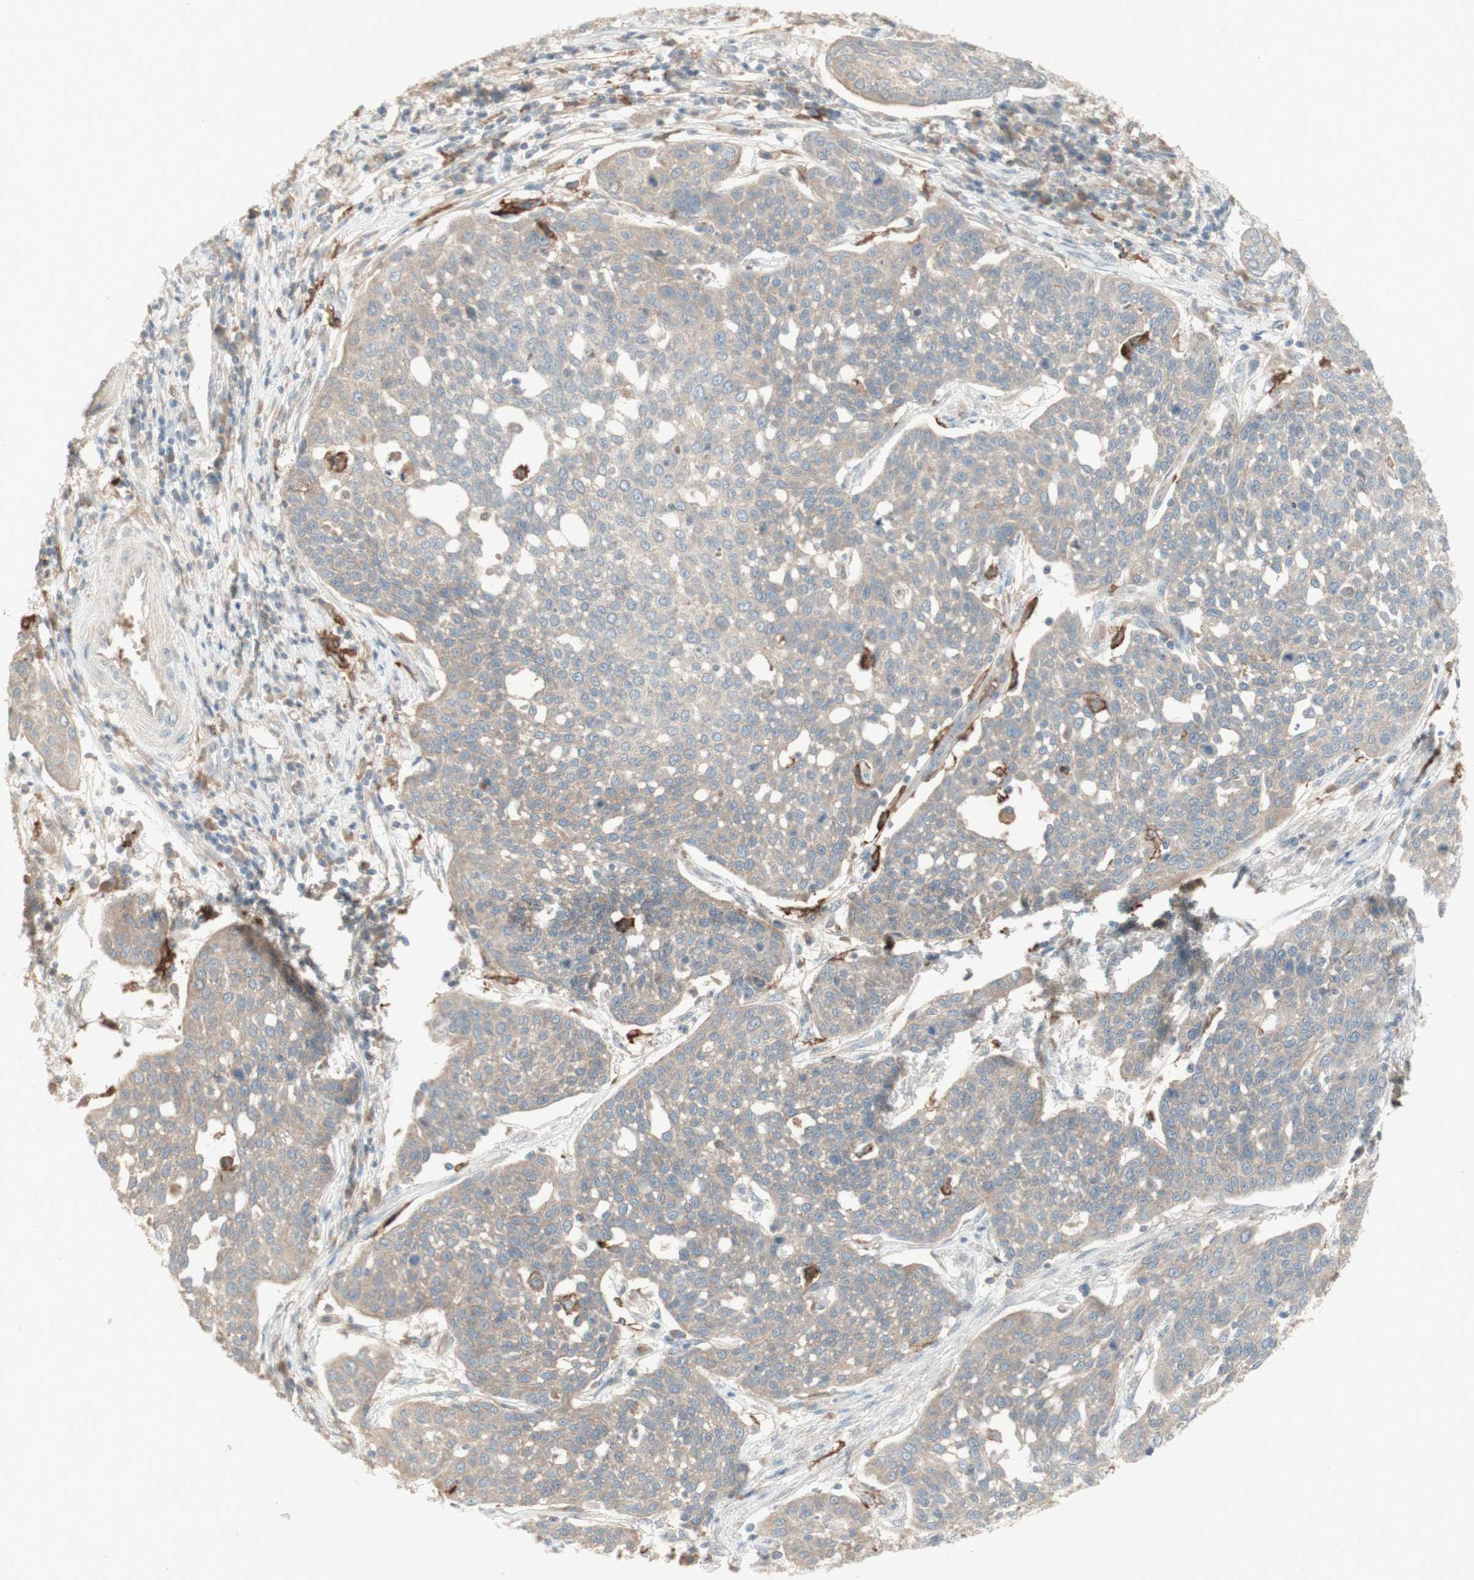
{"staining": {"intensity": "weak", "quantity": "25%-75%", "location": "cytoplasmic/membranous"}, "tissue": "cervical cancer", "cell_type": "Tumor cells", "image_type": "cancer", "snomed": [{"axis": "morphology", "description": "Squamous cell carcinoma, NOS"}, {"axis": "topography", "description": "Cervix"}], "caption": "This is a micrograph of immunohistochemistry staining of cervical squamous cell carcinoma, which shows weak expression in the cytoplasmic/membranous of tumor cells.", "gene": "PTGER4", "patient": {"sex": "female", "age": 34}}